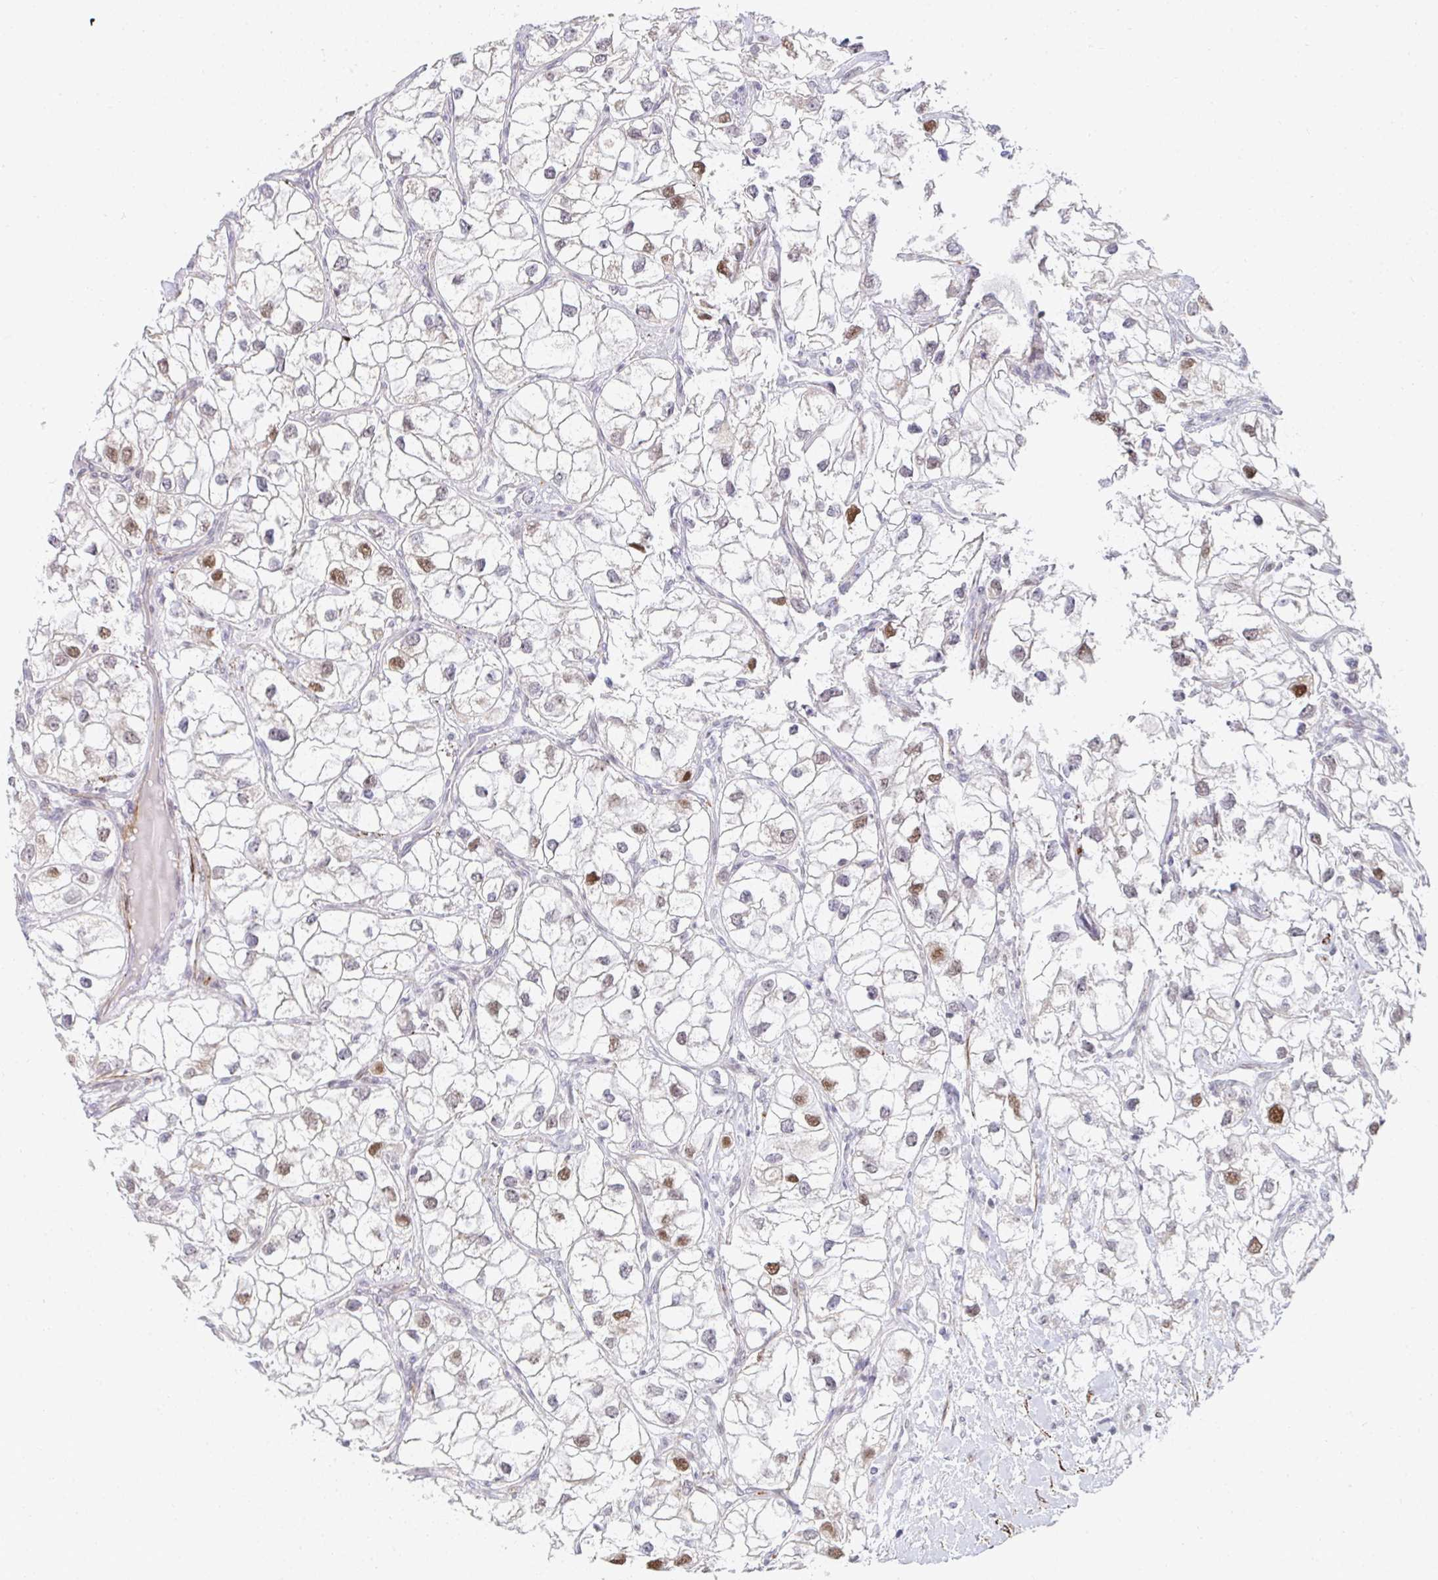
{"staining": {"intensity": "moderate", "quantity": "<25%", "location": "nuclear"}, "tissue": "renal cancer", "cell_type": "Tumor cells", "image_type": "cancer", "snomed": [{"axis": "morphology", "description": "Adenocarcinoma, NOS"}, {"axis": "topography", "description": "Kidney"}], "caption": "About <25% of tumor cells in human renal adenocarcinoma display moderate nuclear protein expression as visualized by brown immunohistochemical staining.", "gene": "GINS2", "patient": {"sex": "male", "age": 59}}